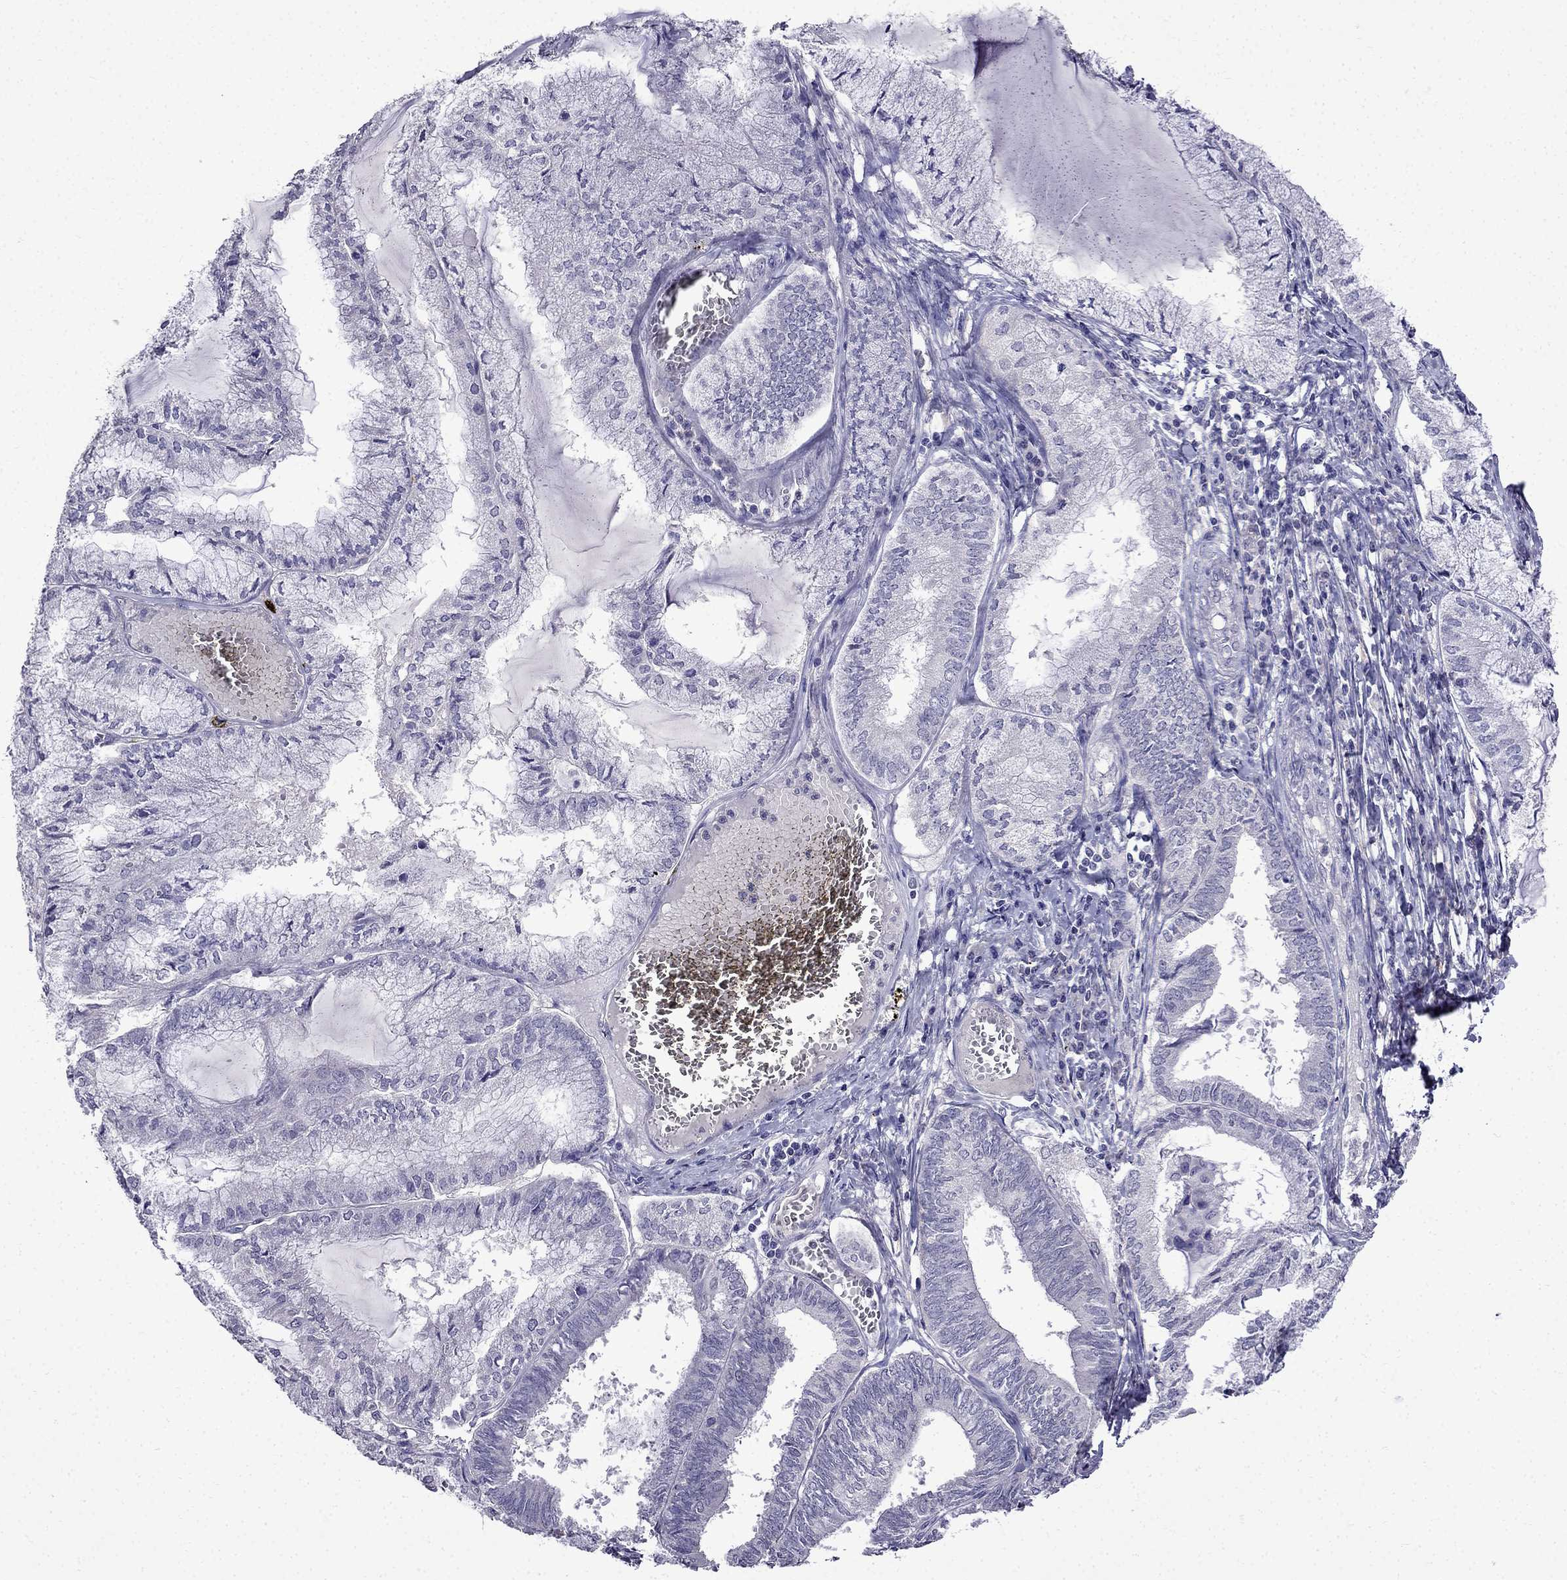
{"staining": {"intensity": "negative", "quantity": "none", "location": "none"}, "tissue": "endometrial cancer", "cell_type": "Tumor cells", "image_type": "cancer", "snomed": [{"axis": "morphology", "description": "Carcinoma, NOS"}, {"axis": "topography", "description": "Endometrium"}], "caption": "Human carcinoma (endometrial) stained for a protein using immunohistochemistry (IHC) reveals no expression in tumor cells.", "gene": "DNAH17", "patient": {"sex": "female", "age": 62}}